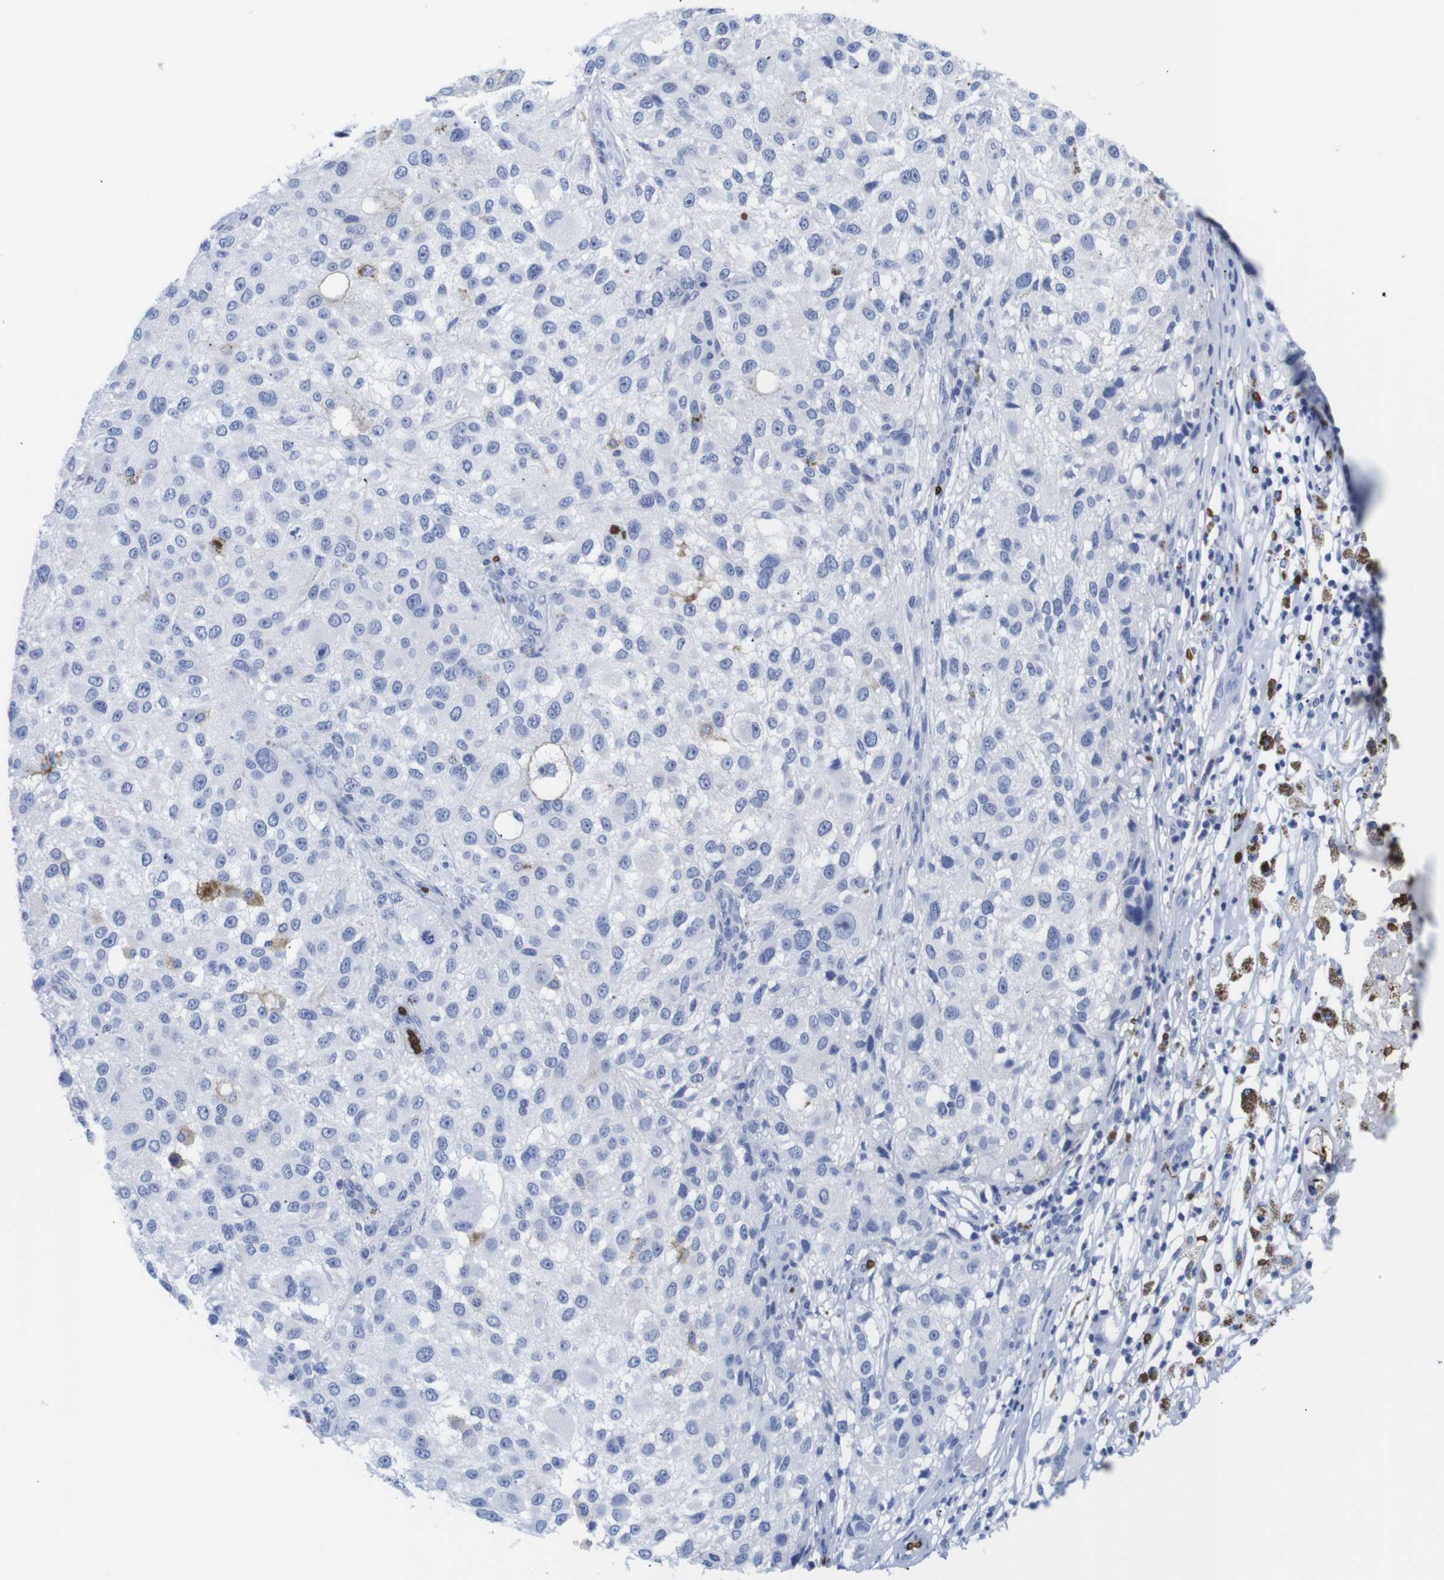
{"staining": {"intensity": "negative", "quantity": "none", "location": "none"}, "tissue": "melanoma", "cell_type": "Tumor cells", "image_type": "cancer", "snomed": [{"axis": "morphology", "description": "Necrosis, NOS"}, {"axis": "morphology", "description": "Malignant melanoma, NOS"}, {"axis": "topography", "description": "Skin"}], "caption": "Micrograph shows no protein staining in tumor cells of malignant melanoma tissue.", "gene": "S1PR2", "patient": {"sex": "female", "age": 87}}